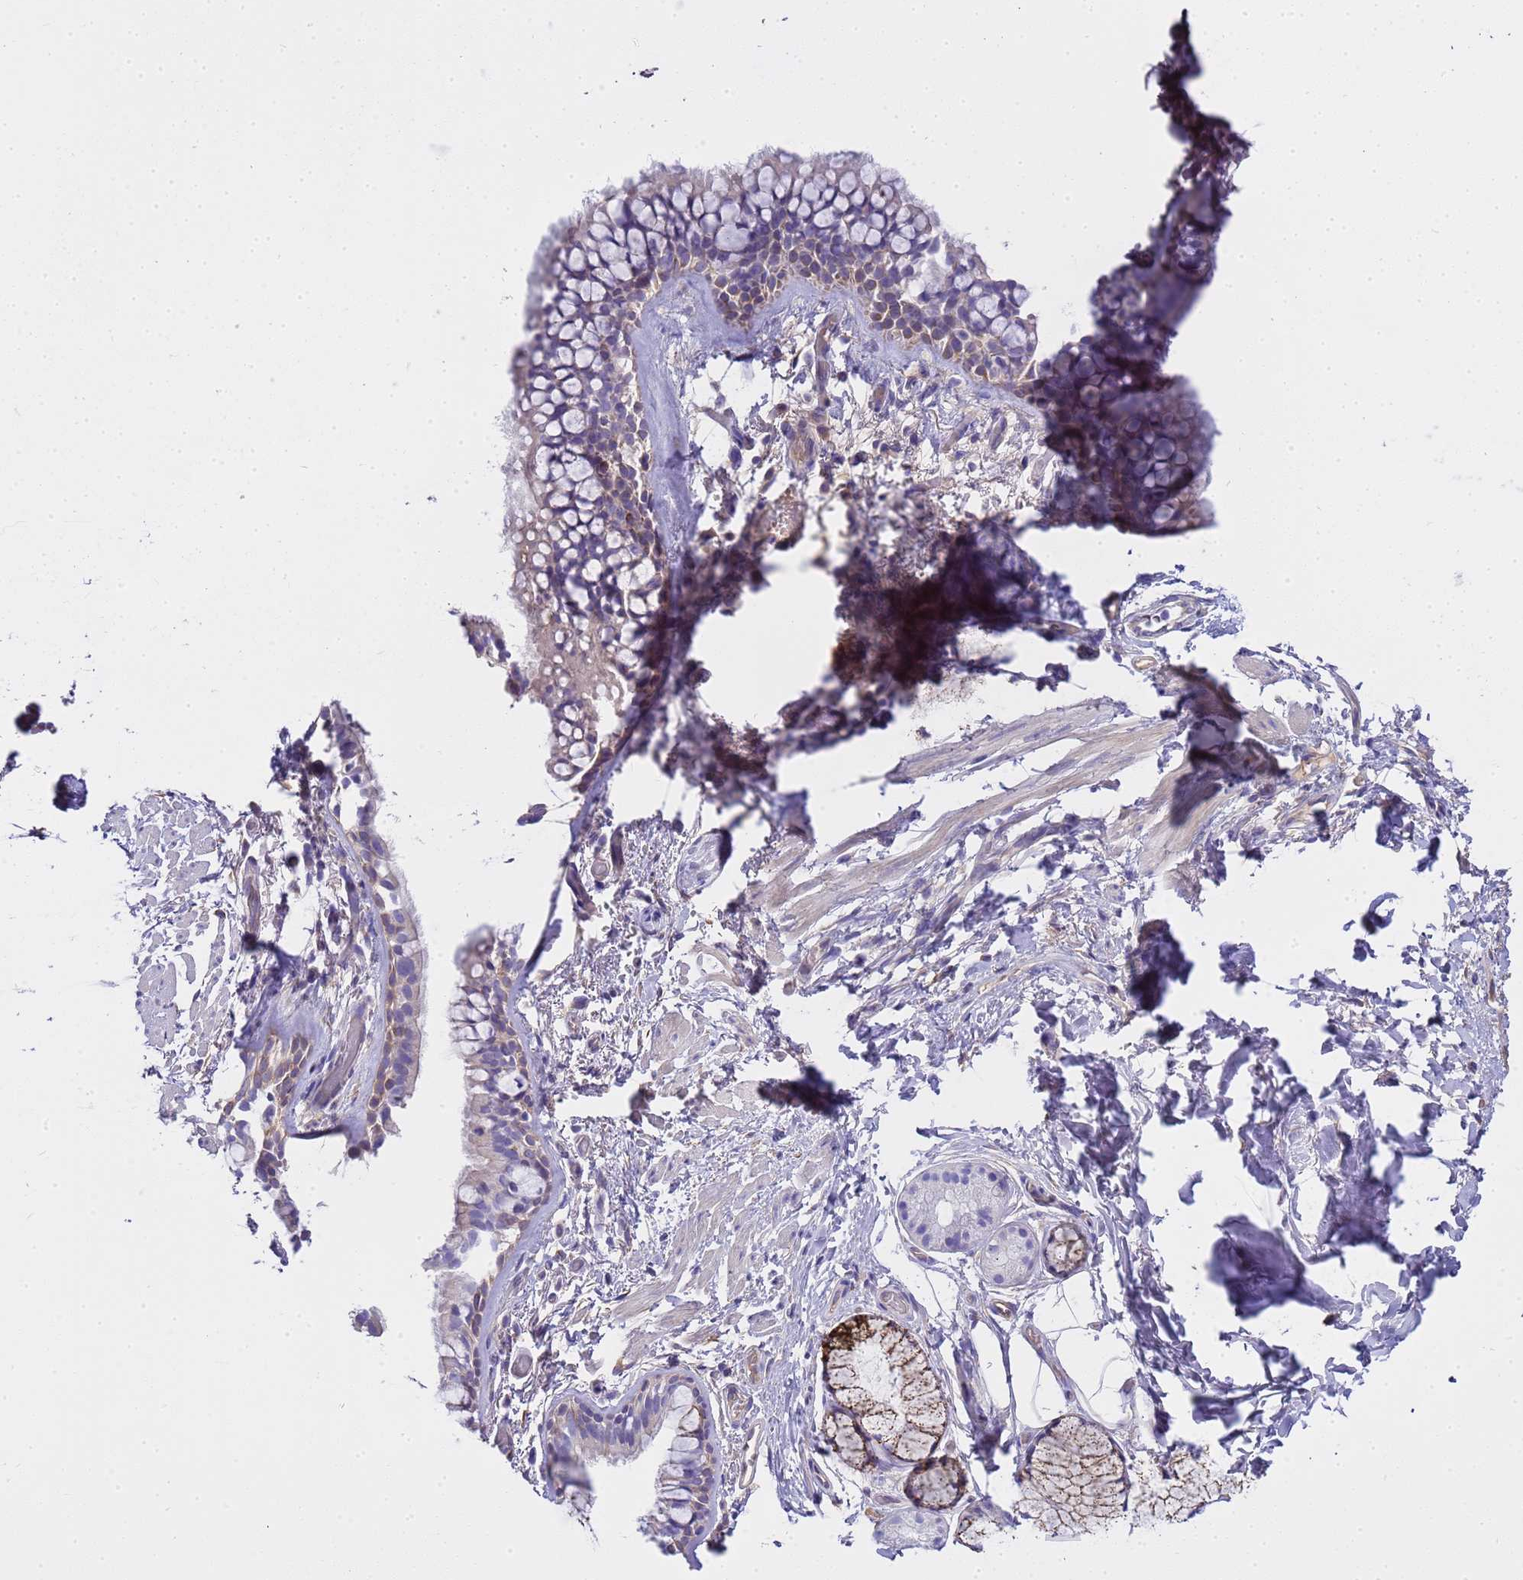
{"staining": {"intensity": "weak", "quantity": "<25%", "location": "cytoplasmic/membranous"}, "tissue": "bronchus", "cell_type": "Respiratory epithelial cells", "image_type": "normal", "snomed": [{"axis": "morphology", "description": "Normal tissue, NOS"}, {"axis": "topography", "description": "Bronchus"}], "caption": "The immunohistochemistry image has no significant positivity in respiratory epithelial cells of bronchus. Brightfield microscopy of IHC stained with DAB (brown) and hematoxylin (blue), captured at high magnification.", "gene": "RIPPLY2", "patient": {"sex": "male", "age": 65}}